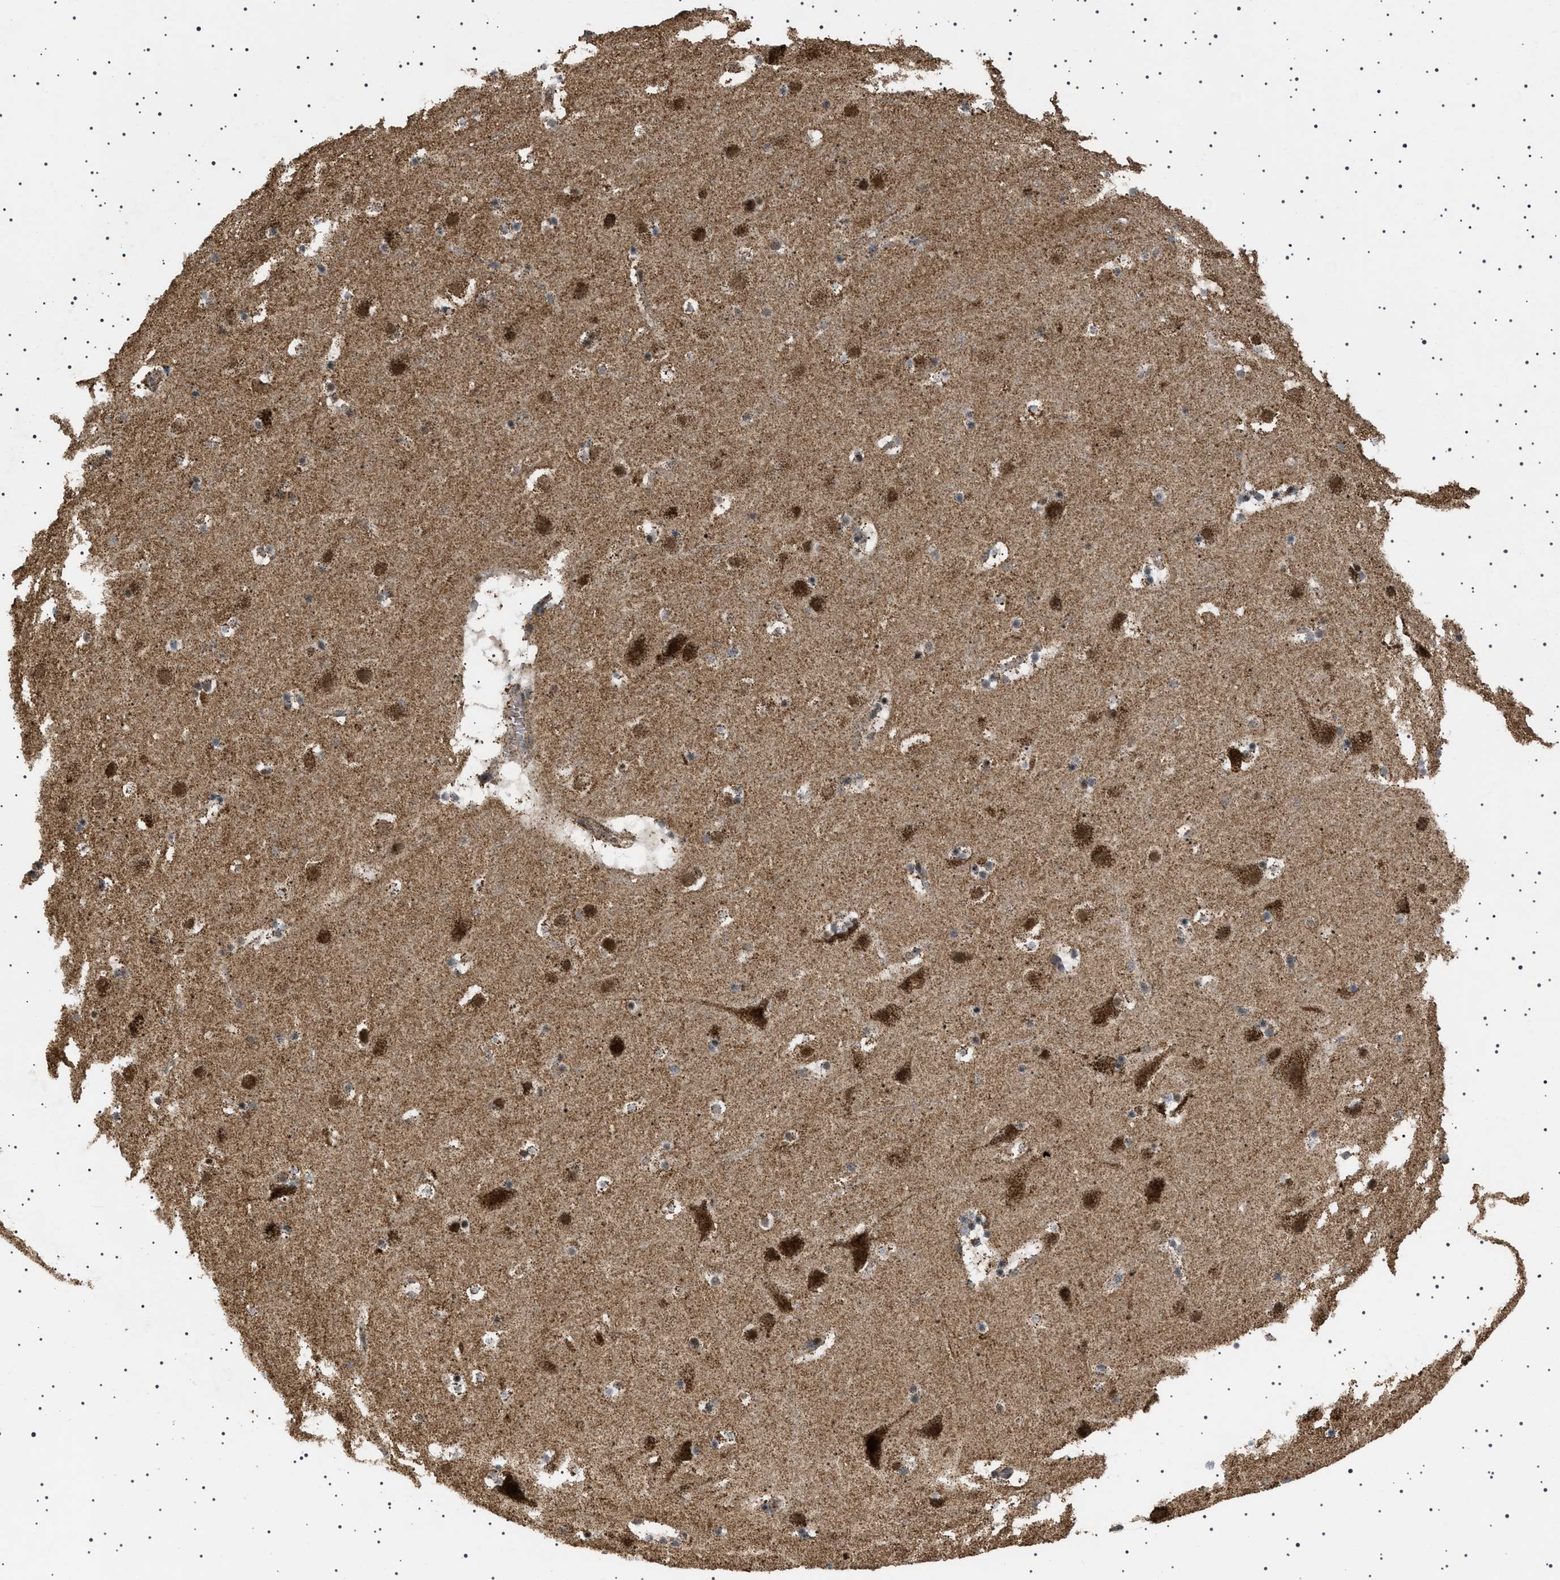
{"staining": {"intensity": "negative", "quantity": "none", "location": "none"}, "tissue": "cerebral cortex", "cell_type": "Endothelial cells", "image_type": "normal", "snomed": [{"axis": "morphology", "description": "Normal tissue, NOS"}, {"axis": "topography", "description": "Cerebral cortex"}], "caption": "This is a photomicrograph of IHC staining of unremarkable cerebral cortex, which shows no positivity in endothelial cells. (DAB (3,3'-diaminobenzidine) immunohistochemistry visualized using brightfield microscopy, high magnification).", "gene": "MELK", "patient": {"sex": "male", "age": 45}}